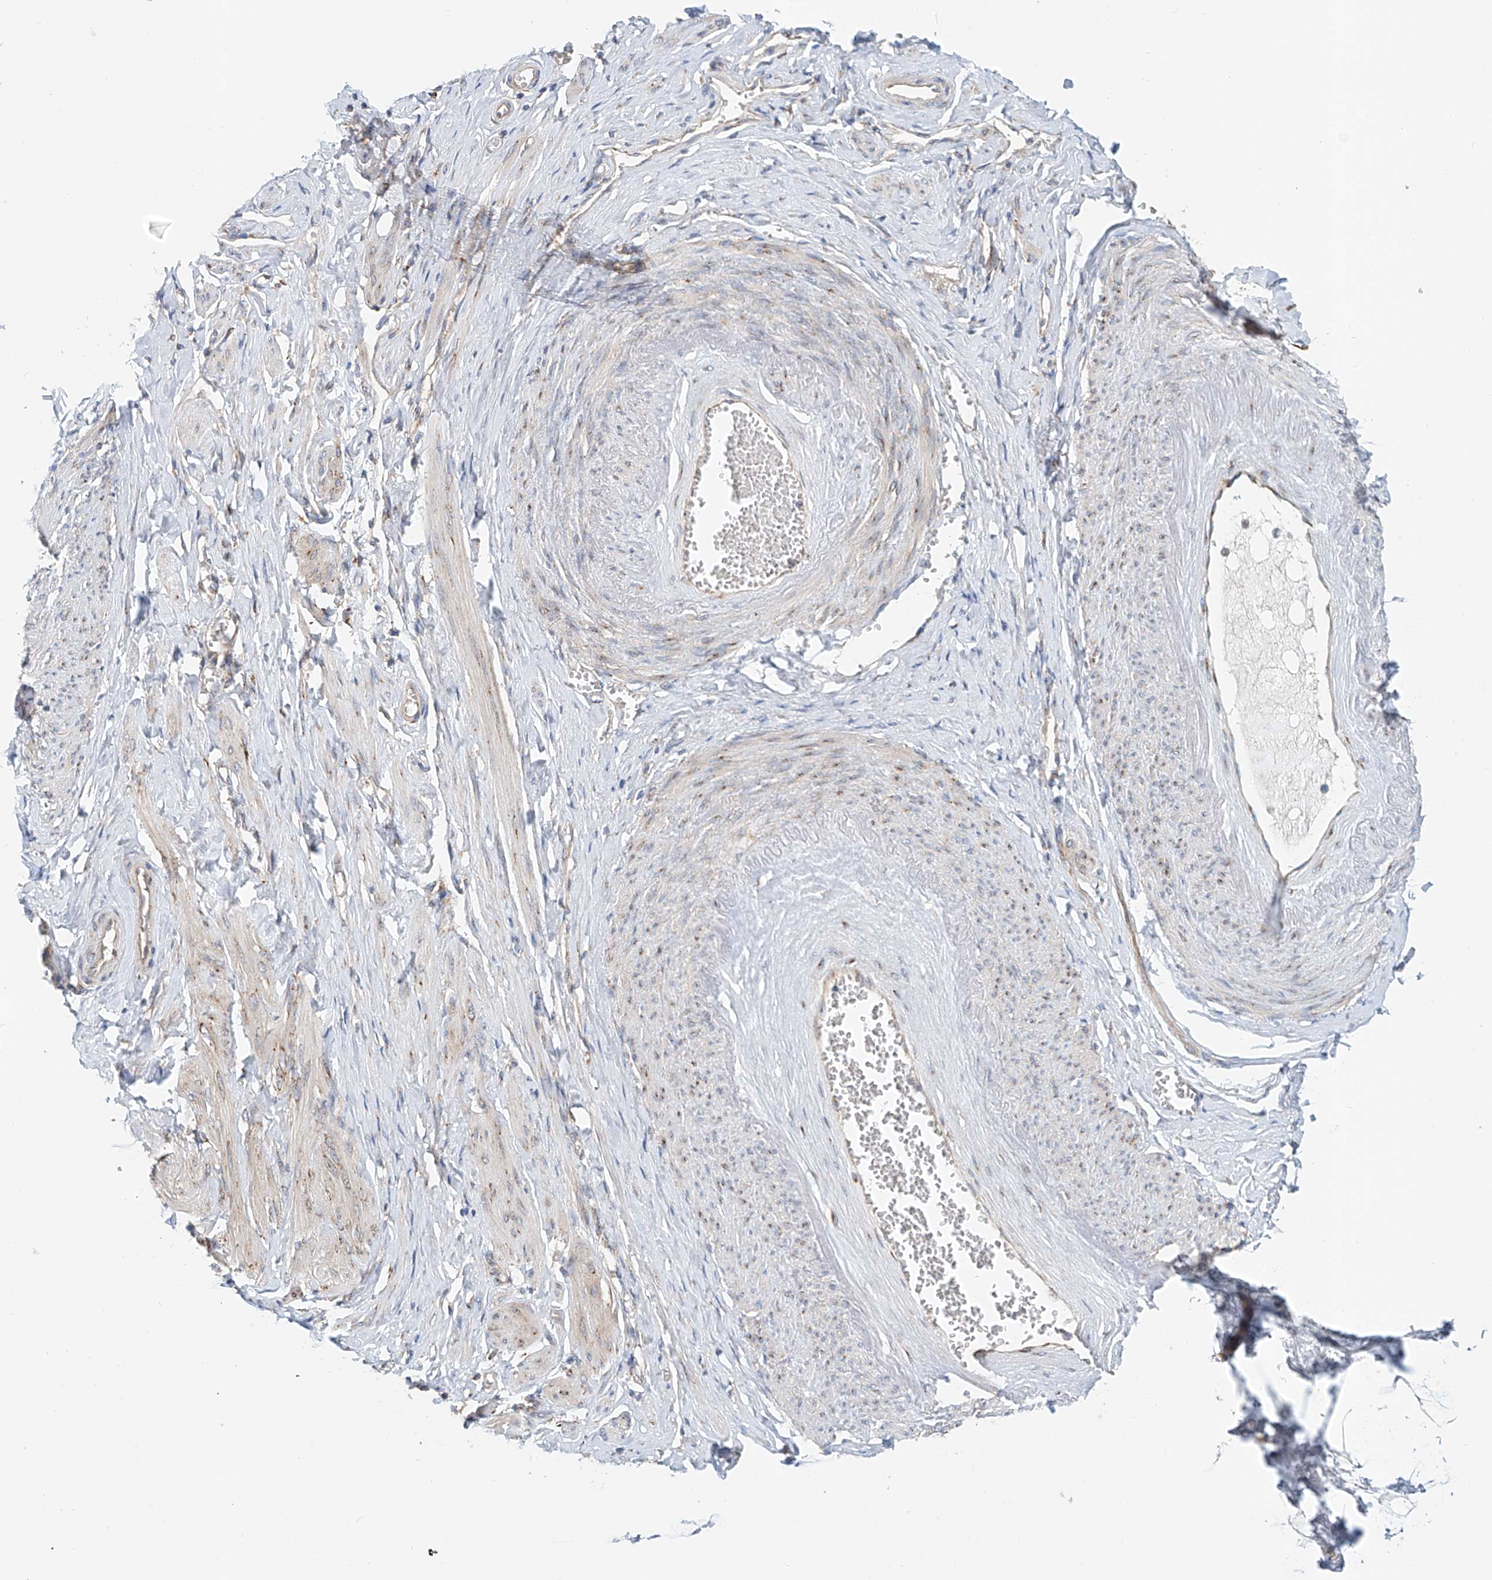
{"staining": {"intensity": "moderate", "quantity": "25%-75%", "location": "cytoplasmic/membranous"}, "tissue": "adipose tissue", "cell_type": "Adipocytes", "image_type": "normal", "snomed": [{"axis": "morphology", "description": "Normal tissue, NOS"}, {"axis": "topography", "description": "Vascular tissue"}, {"axis": "topography", "description": "Fallopian tube"}, {"axis": "topography", "description": "Ovary"}], "caption": "Adipose tissue stained with DAB (3,3'-diaminobenzidine) immunohistochemistry (IHC) demonstrates medium levels of moderate cytoplasmic/membranous positivity in approximately 25%-75% of adipocytes. The staining was performed using DAB (3,3'-diaminobenzidine), with brown indicating positive protein expression. Nuclei are stained blue with hematoxylin.", "gene": "SNAP29", "patient": {"sex": "female", "age": 67}}